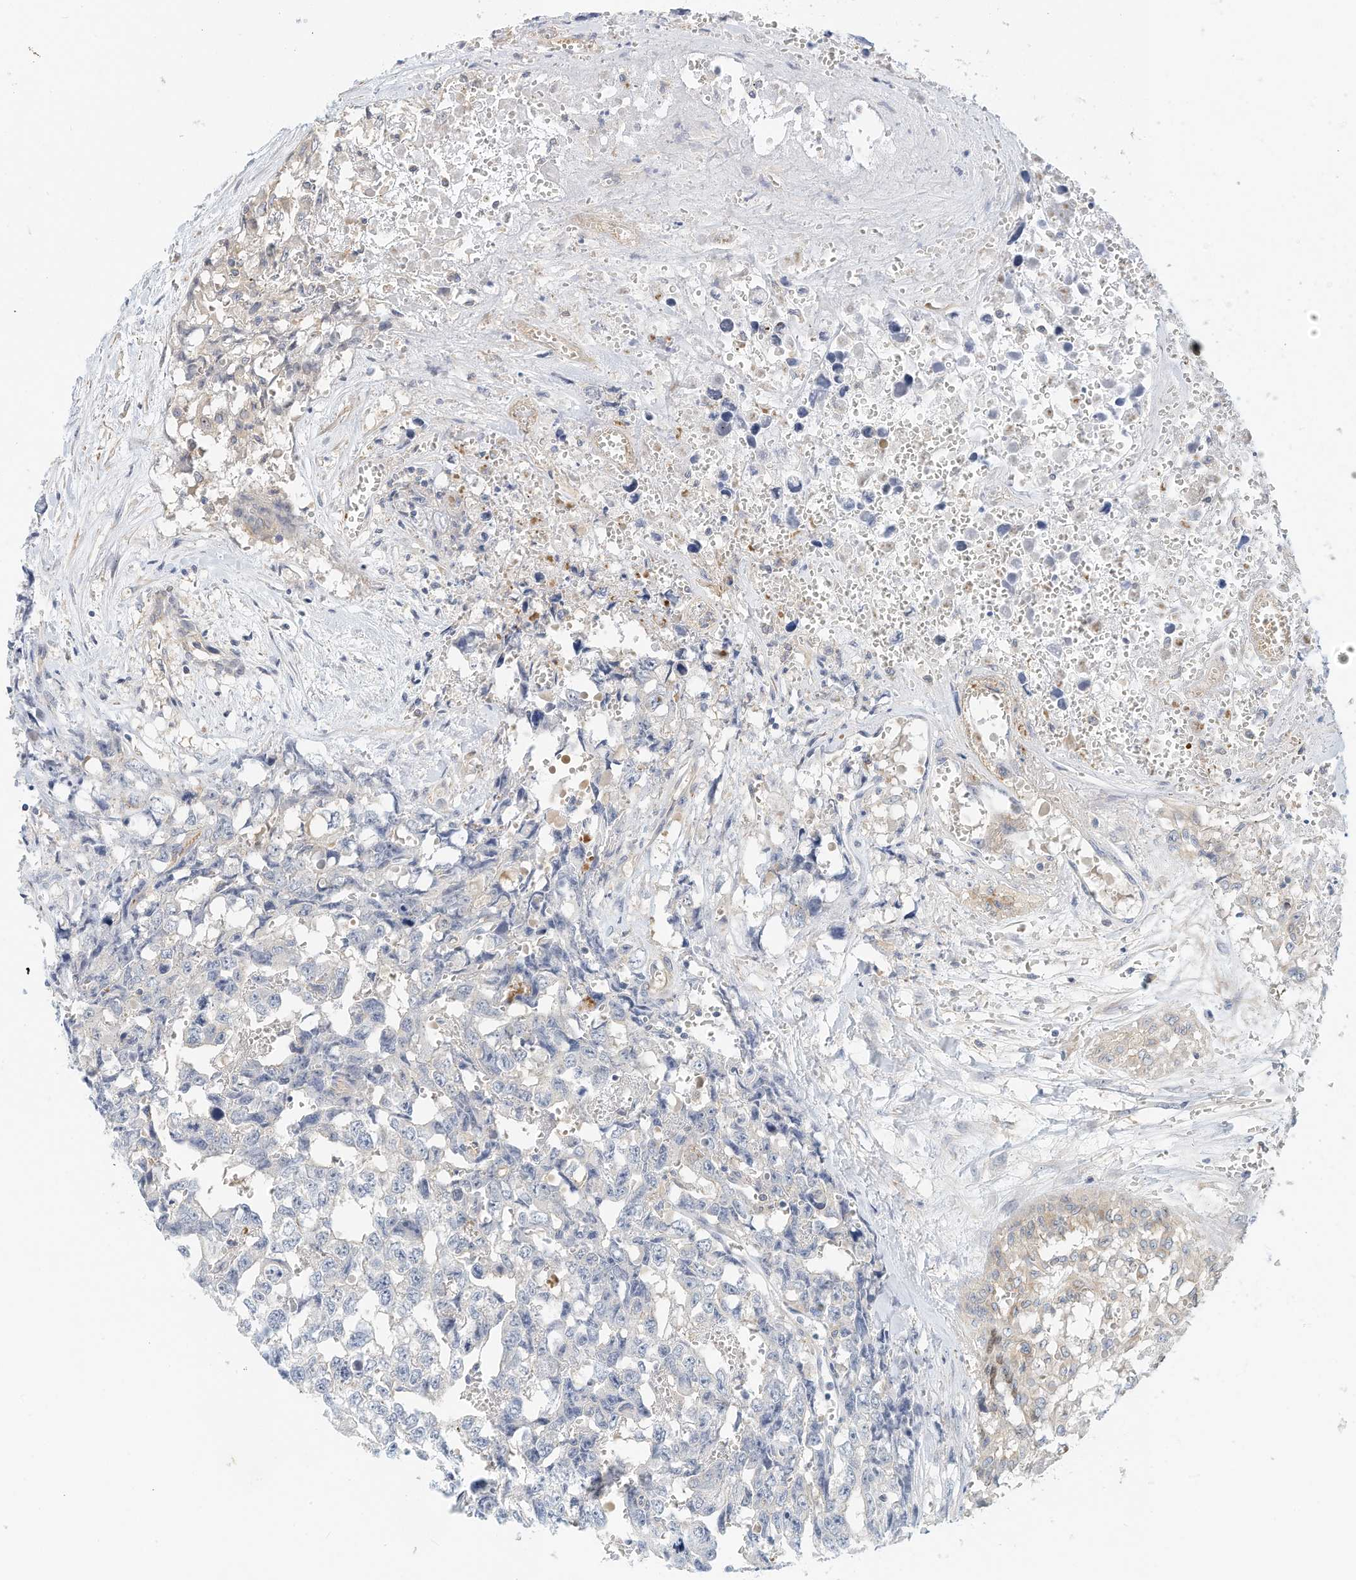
{"staining": {"intensity": "negative", "quantity": "none", "location": "none"}, "tissue": "testis cancer", "cell_type": "Tumor cells", "image_type": "cancer", "snomed": [{"axis": "morphology", "description": "Carcinoma, Embryonal, NOS"}, {"axis": "topography", "description": "Testis"}], "caption": "Tumor cells show no significant protein staining in embryonal carcinoma (testis).", "gene": "MICAL1", "patient": {"sex": "male", "age": 31}}